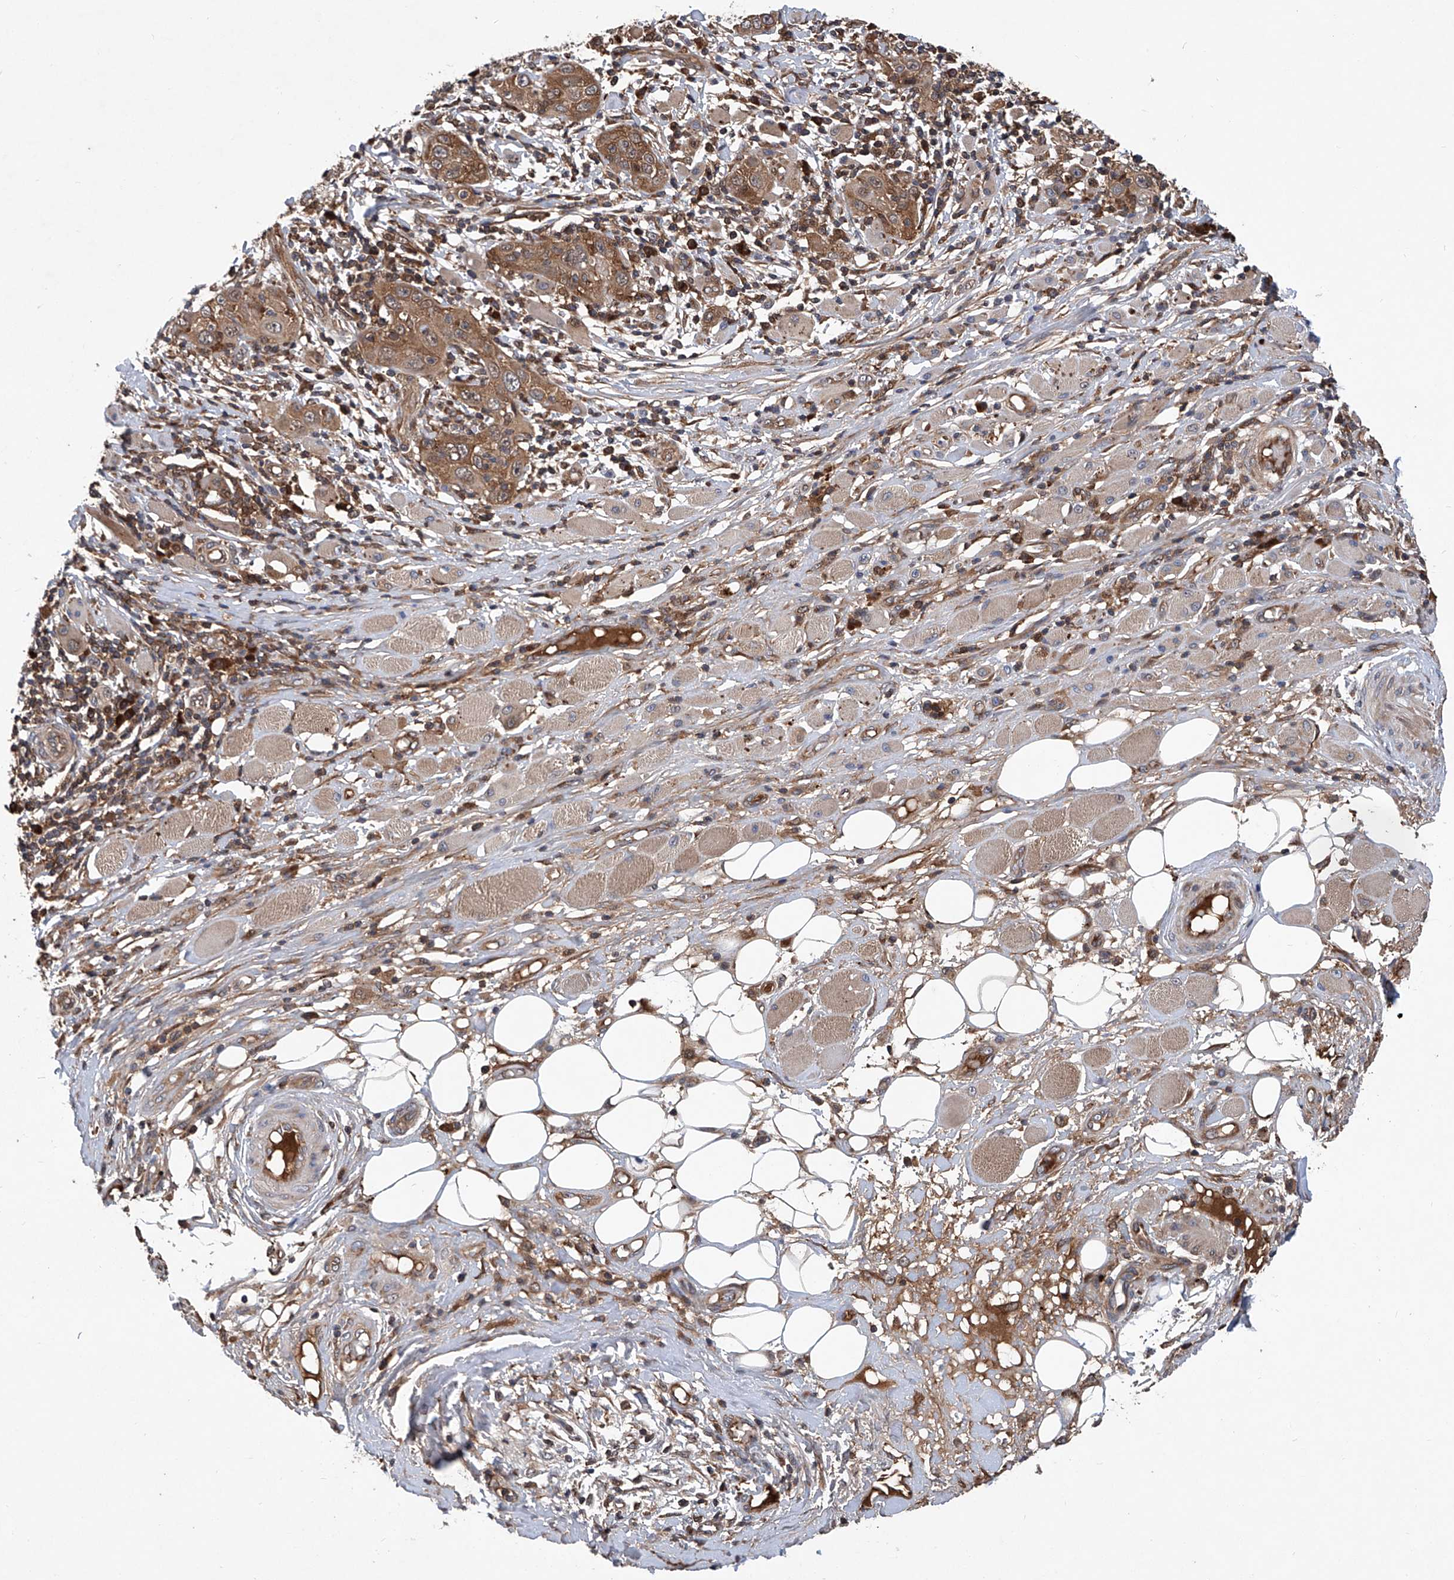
{"staining": {"intensity": "moderate", "quantity": ">75%", "location": "cytoplasmic/membranous"}, "tissue": "skin cancer", "cell_type": "Tumor cells", "image_type": "cancer", "snomed": [{"axis": "morphology", "description": "Squamous cell carcinoma, NOS"}, {"axis": "topography", "description": "Skin"}], "caption": "The micrograph displays staining of skin squamous cell carcinoma, revealing moderate cytoplasmic/membranous protein expression (brown color) within tumor cells.", "gene": "ASCC3", "patient": {"sex": "female", "age": 88}}